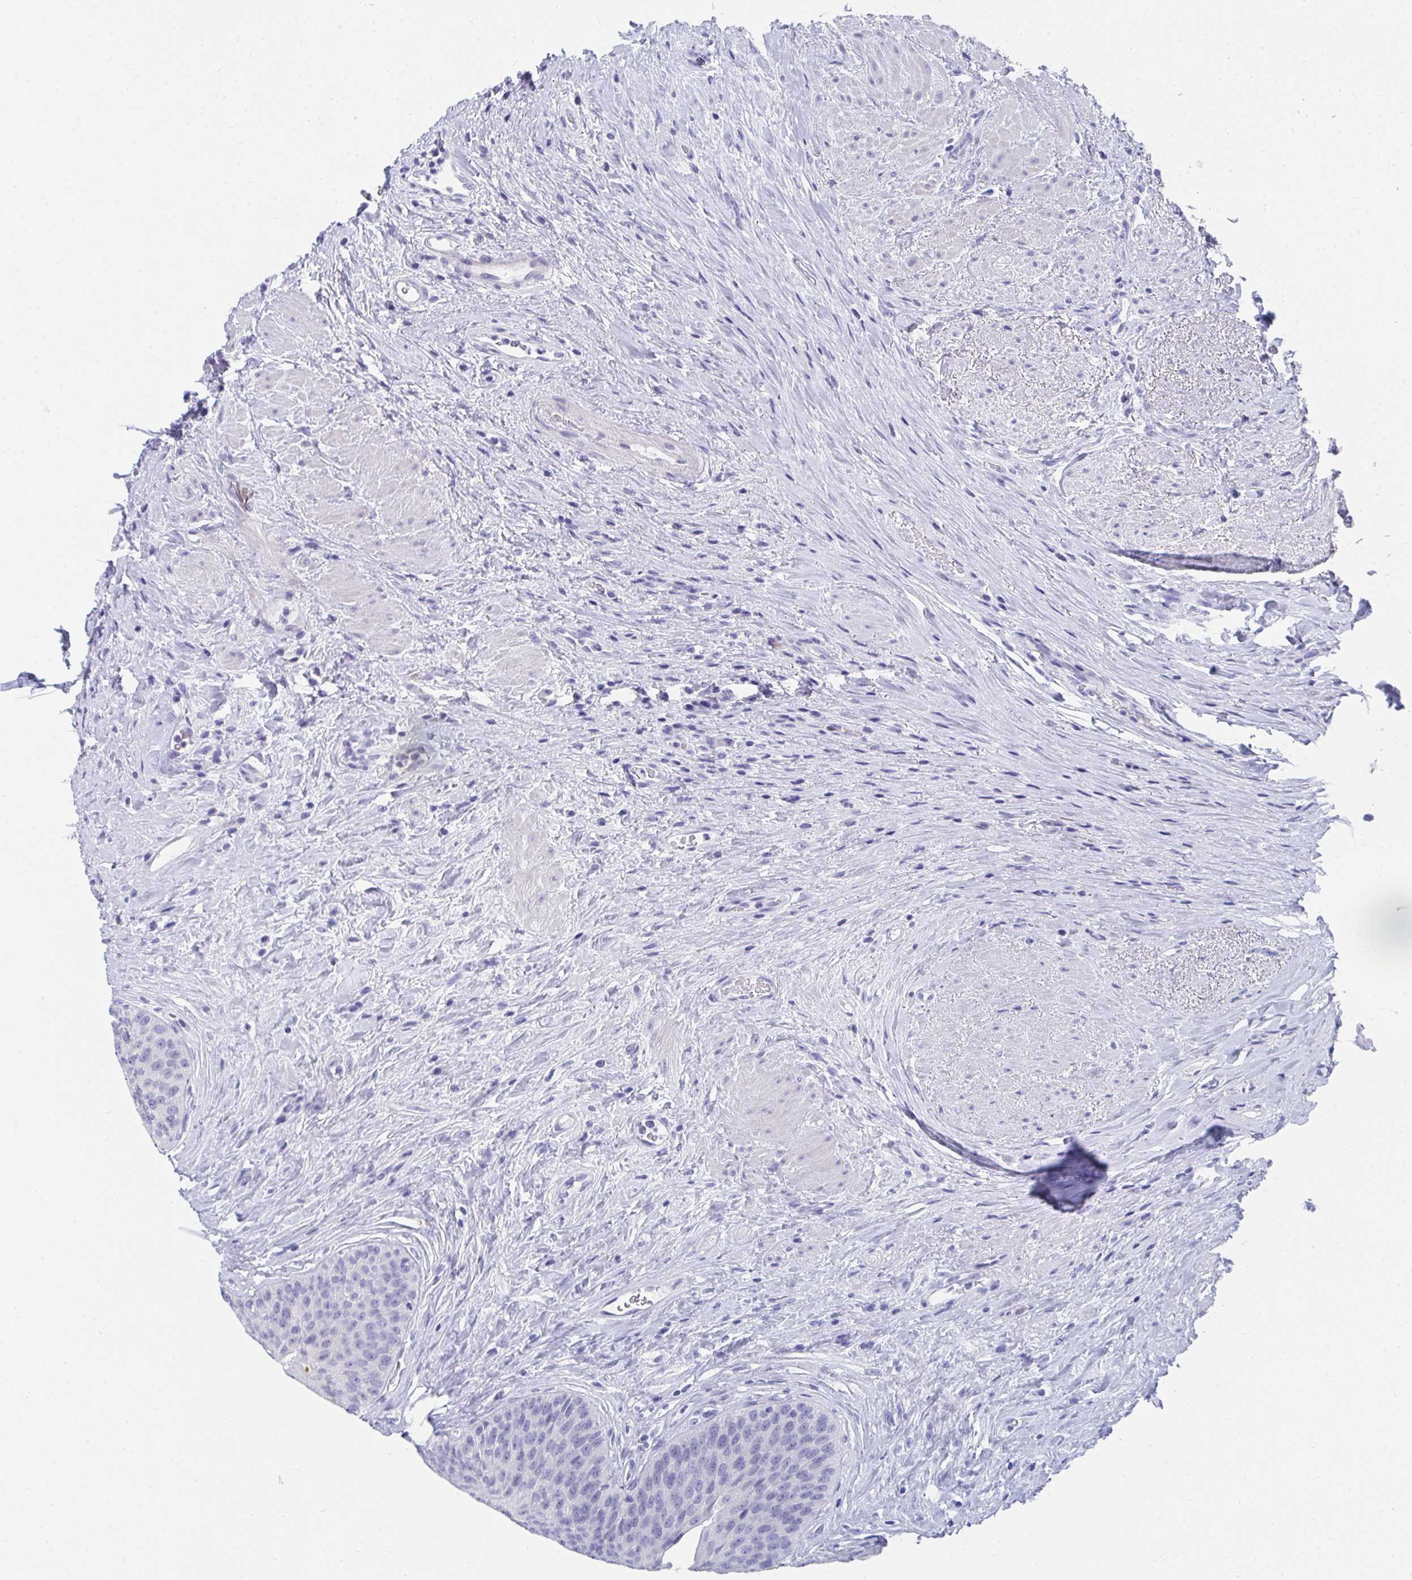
{"staining": {"intensity": "negative", "quantity": "none", "location": "none"}, "tissue": "urinary bladder", "cell_type": "Urothelial cells", "image_type": "normal", "snomed": [{"axis": "morphology", "description": "Normal tissue, NOS"}, {"axis": "topography", "description": "Urinary bladder"}], "caption": "A high-resolution image shows immunohistochemistry (IHC) staining of benign urinary bladder, which reveals no significant expression in urothelial cells. (DAB (3,3'-diaminobenzidine) IHC with hematoxylin counter stain).", "gene": "HGD", "patient": {"sex": "female", "age": 56}}